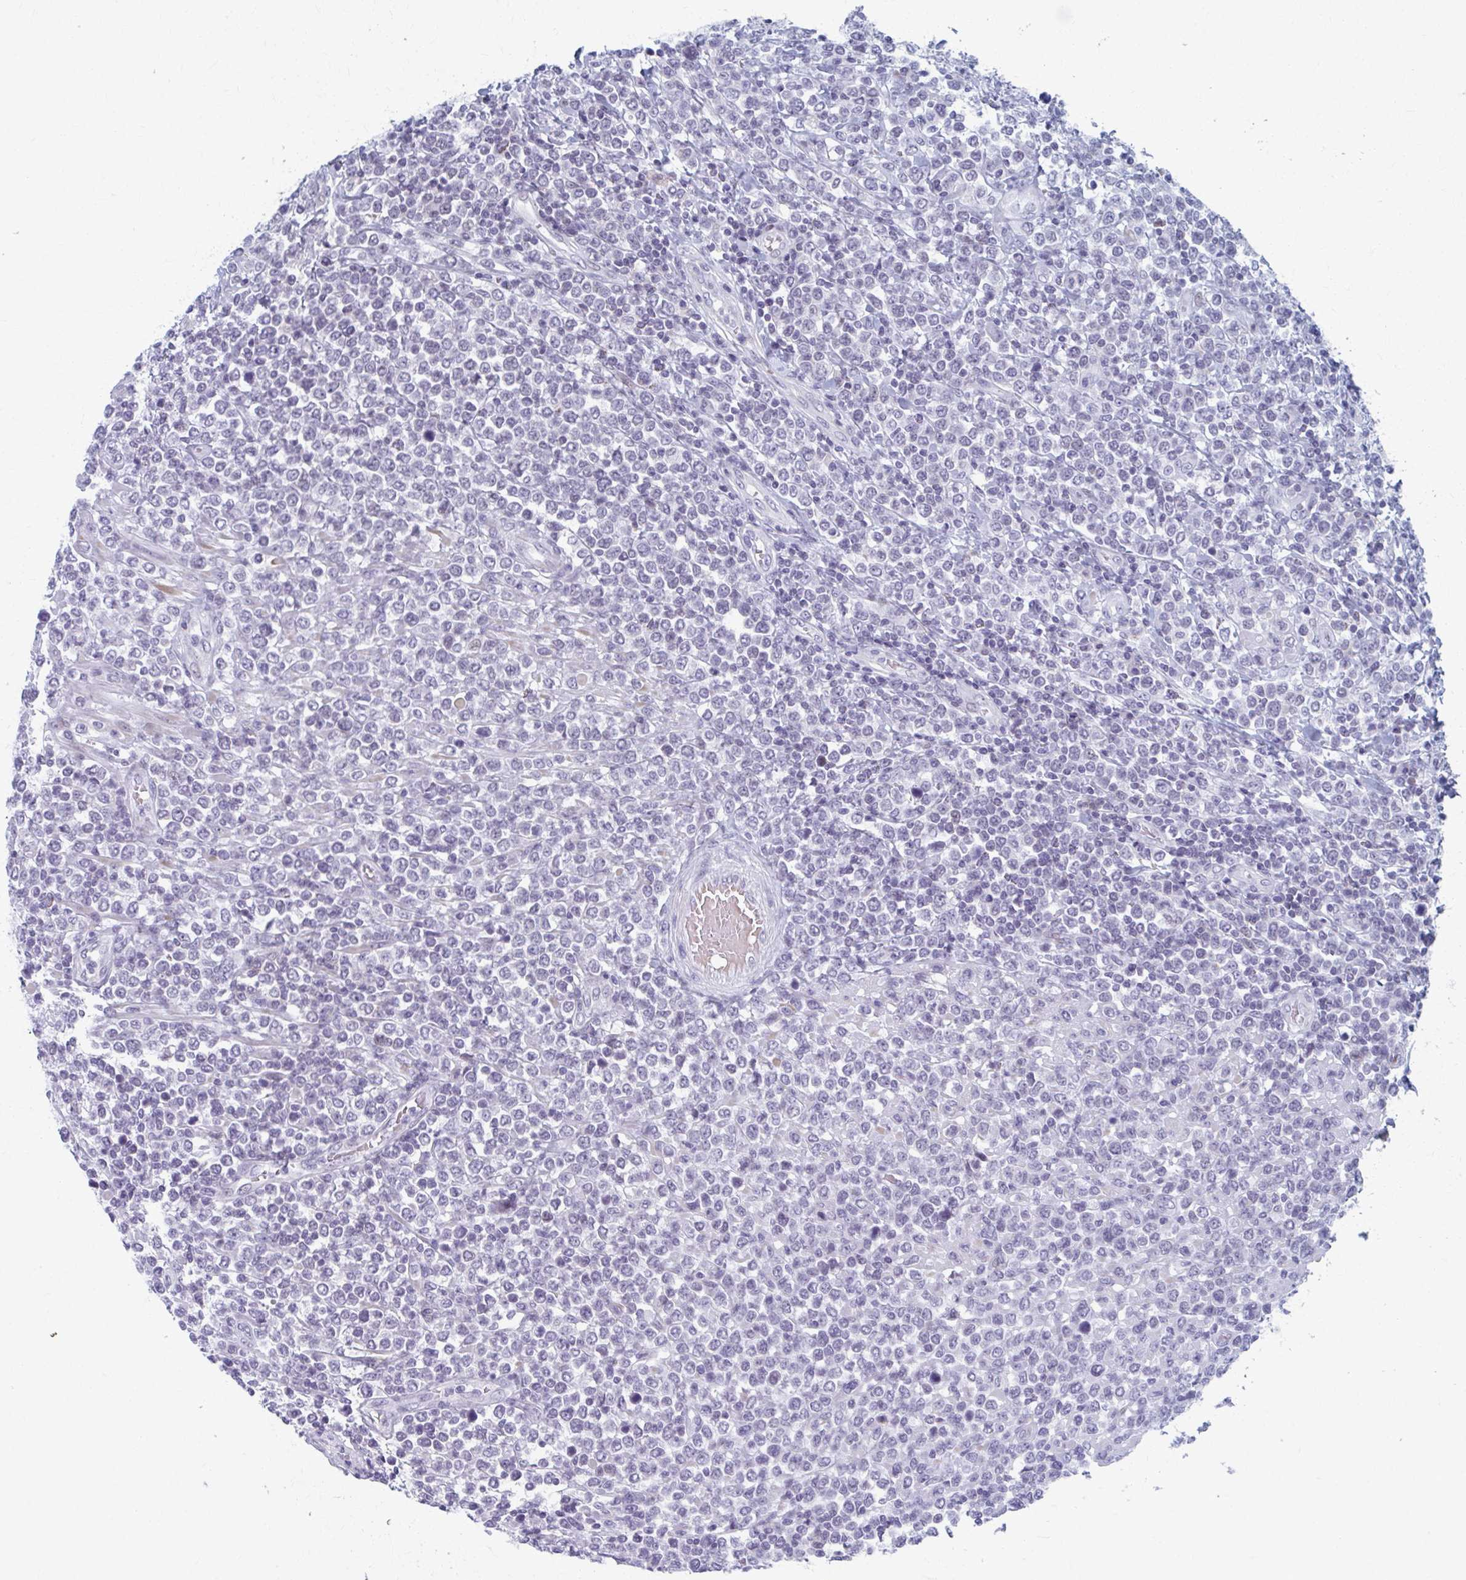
{"staining": {"intensity": "negative", "quantity": "none", "location": "none"}, "tissue": "lymphoma", "cell_type": "Tumor cells", "image_type": "cancer", "snomed": [{"axis": "morphology", "description": "Malignant lymphoma, non-Hodgkin's type, High grade"}, {"axis": "topography", "description": "Soft tissue"}], "caption": "DAB (3,3'-diaminobenzidine) immunohistochemical staining of malignant lymphoma, non-Hodgkin's type (high-grade) reveals no significant positivity in tumor cells.", "gene": "ABHD16B", "patient": {"sex": "female", "age": 56}}